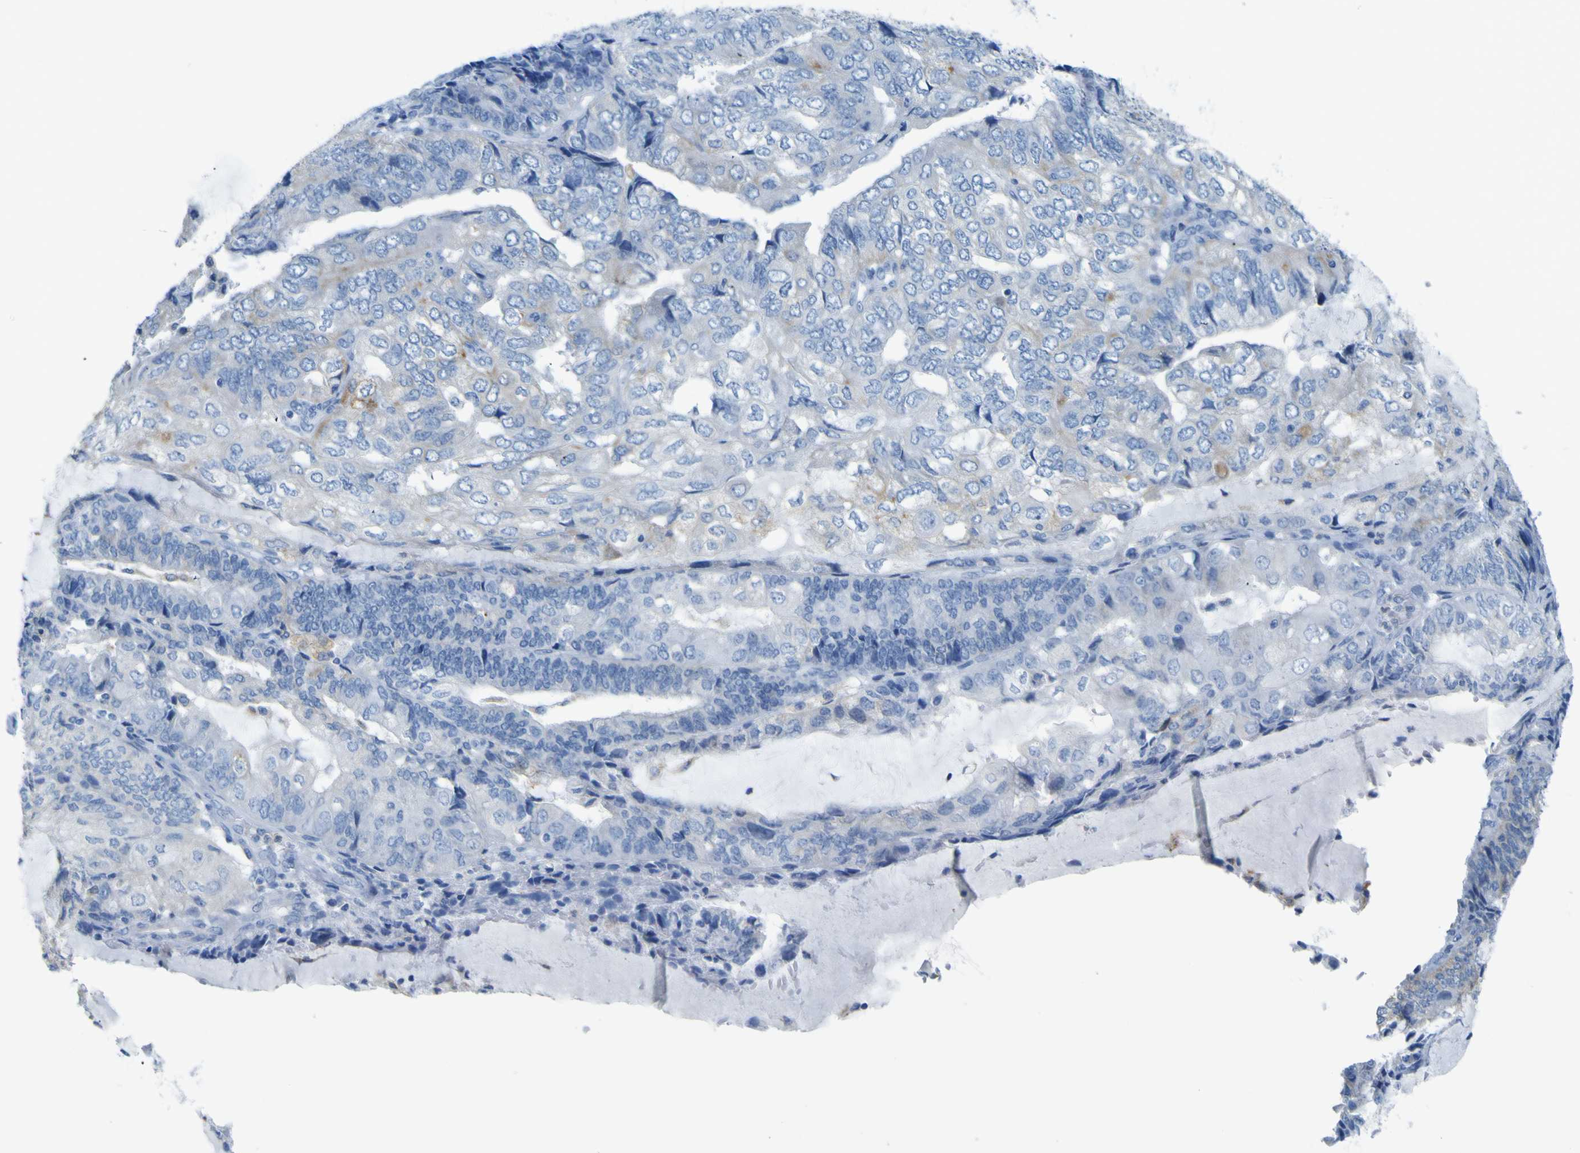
{"staining": {"intensity": "negative", "quantity": "none", "location": "none"}, "tissue": "endometrial cancer", "cell_type": "Tumor cells", "image_type": "cancer", "snomed": [{"axis": "morphology", "description": "Adenocarcinoma, NOS"}, {"axis": "topography", "description": "Endometrium"}], "caption": "A high-resolution image shows immunohistochemistry staining of endometrial cancer, which exhibits no significant expression in tumor cells.", "gene": "ACSL1", "patient": {"sex": "female", "age": 81}}